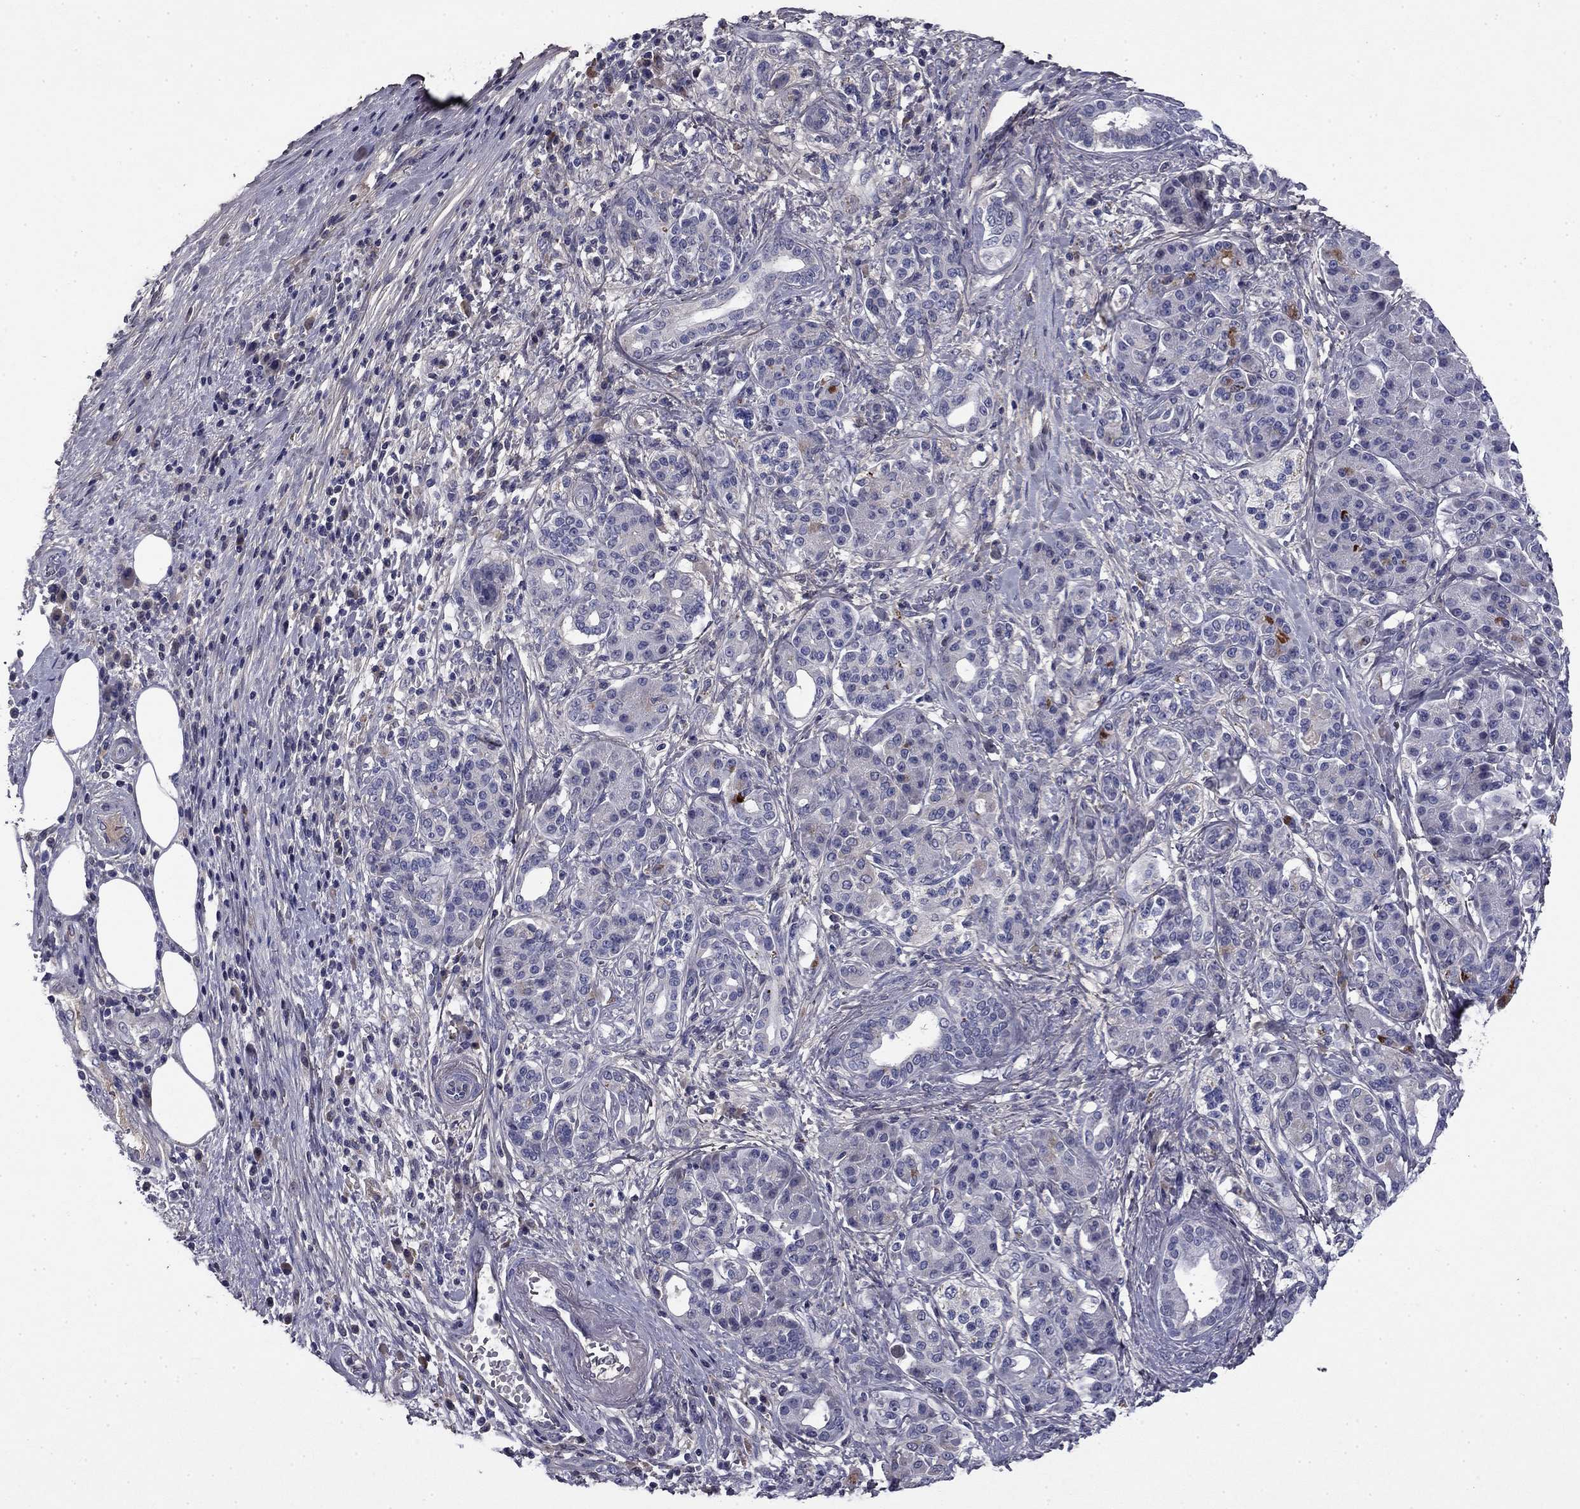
{"staining": {"intensity": "negative", "quantity": "none", "location": "none"}, "tissue": "pancreatic cancer", "cell_type": "Tumor cells", "image_type": "cancer", "snomed": [{"axis": "morphology", "description": "Adenocarcinoma, NOS"}, {"axis": "topography", "description": "Pancreas"}], "caption": "There is no significant expression in tumor cells of pancreatic cancer (adenocarcinoma).", "gene": "COL2A1", "patient": {"sex": "female", "age": 73}}